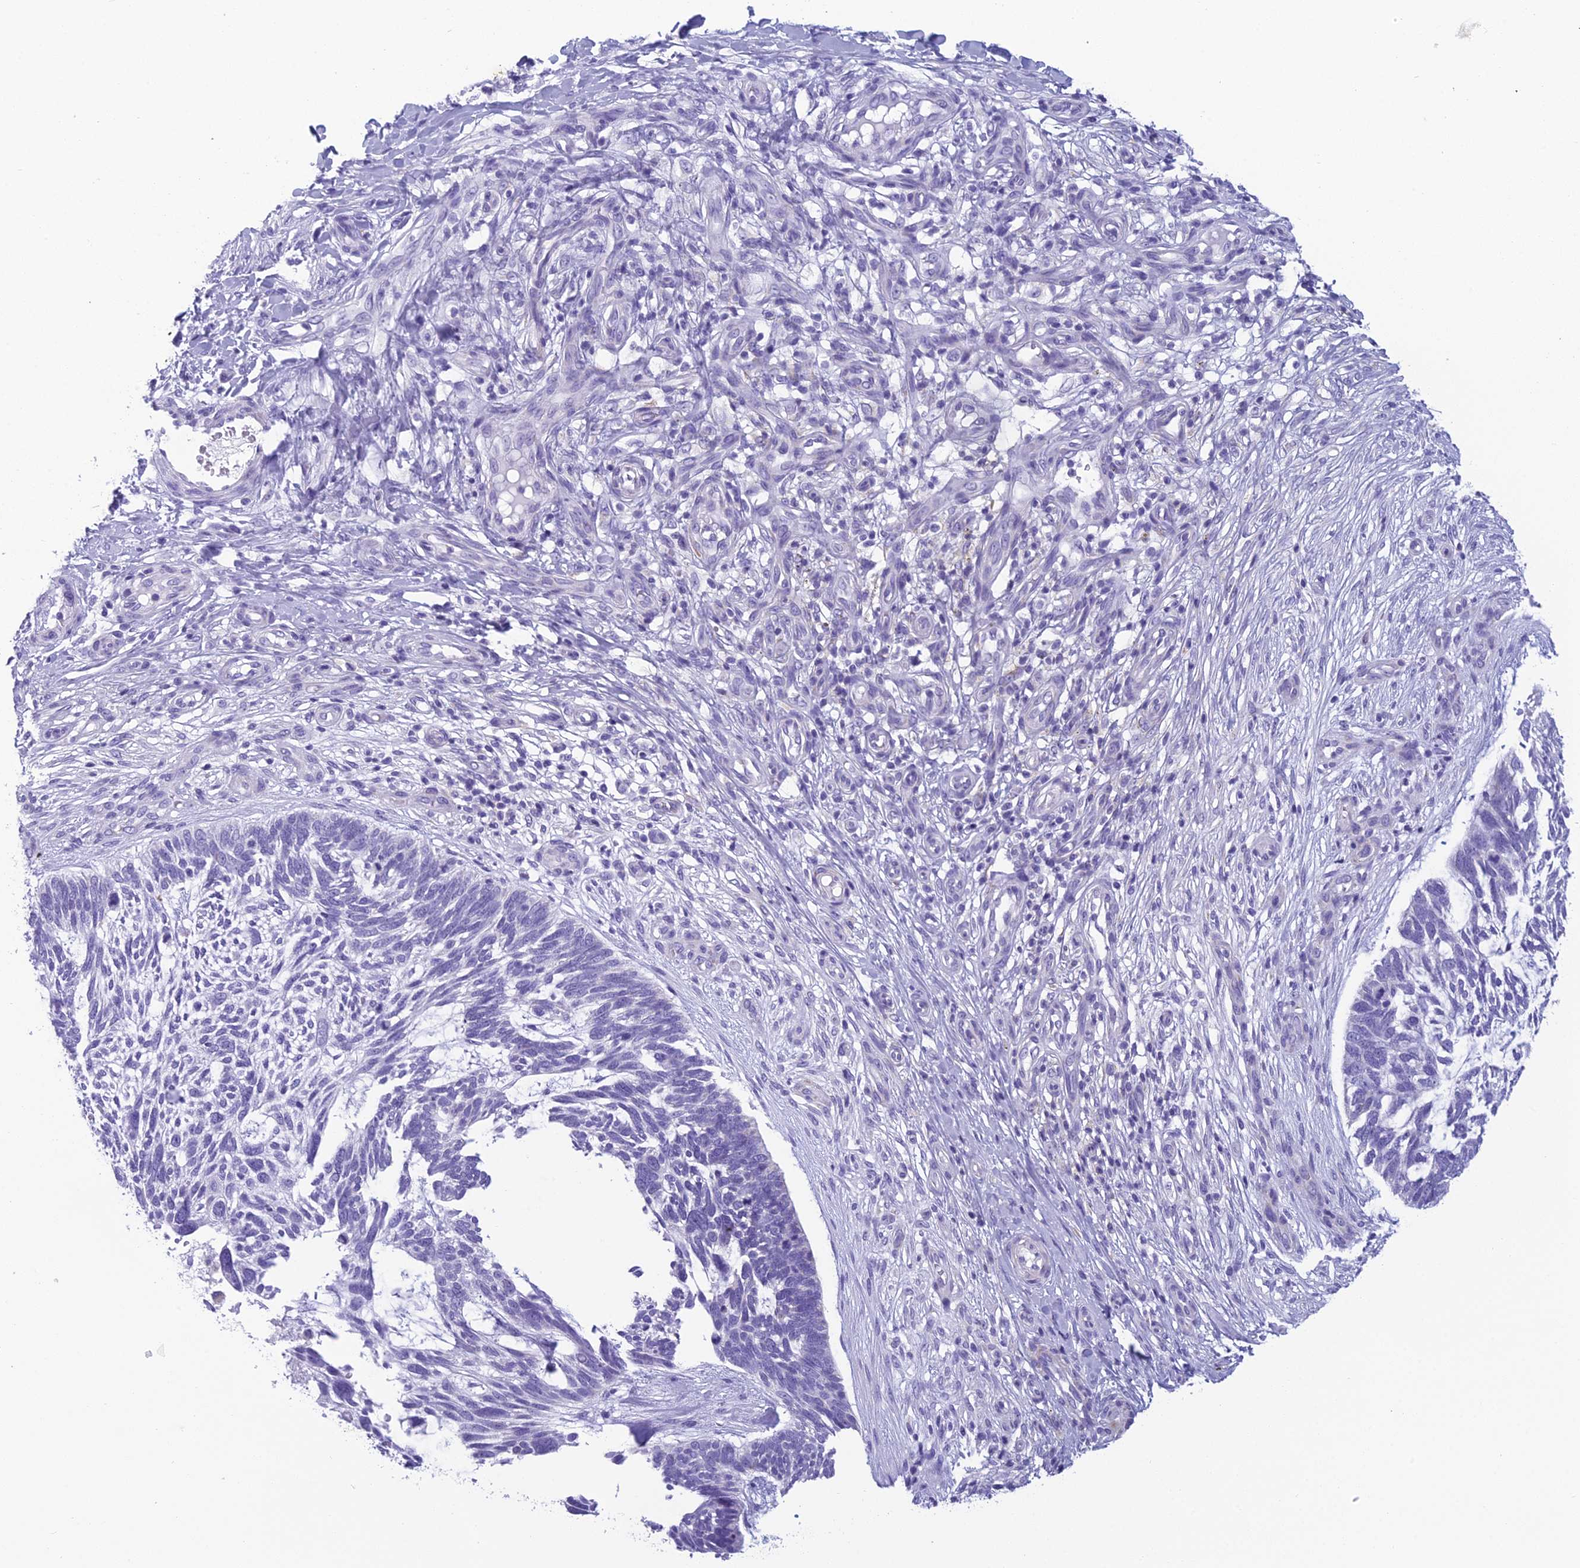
{"staining": {"intensity": "negative", "quantity": "none", "location": "none"}, "tissue": "skin cancer", "cell_type": "Tumor cells", "image_type": "cancer", "snomed": [{"axis": "morphology", "description": "Basal cell carcinoma"}, {"axis": "topography", "description": "Skin"}], "caption": "Micrograph shows no protein positivity in tumor cells of skin cancer (basal cell carcinoma) tissue.", "gene": "ENSG00000188897", "patient": {"sex": "male", "age": 88}}